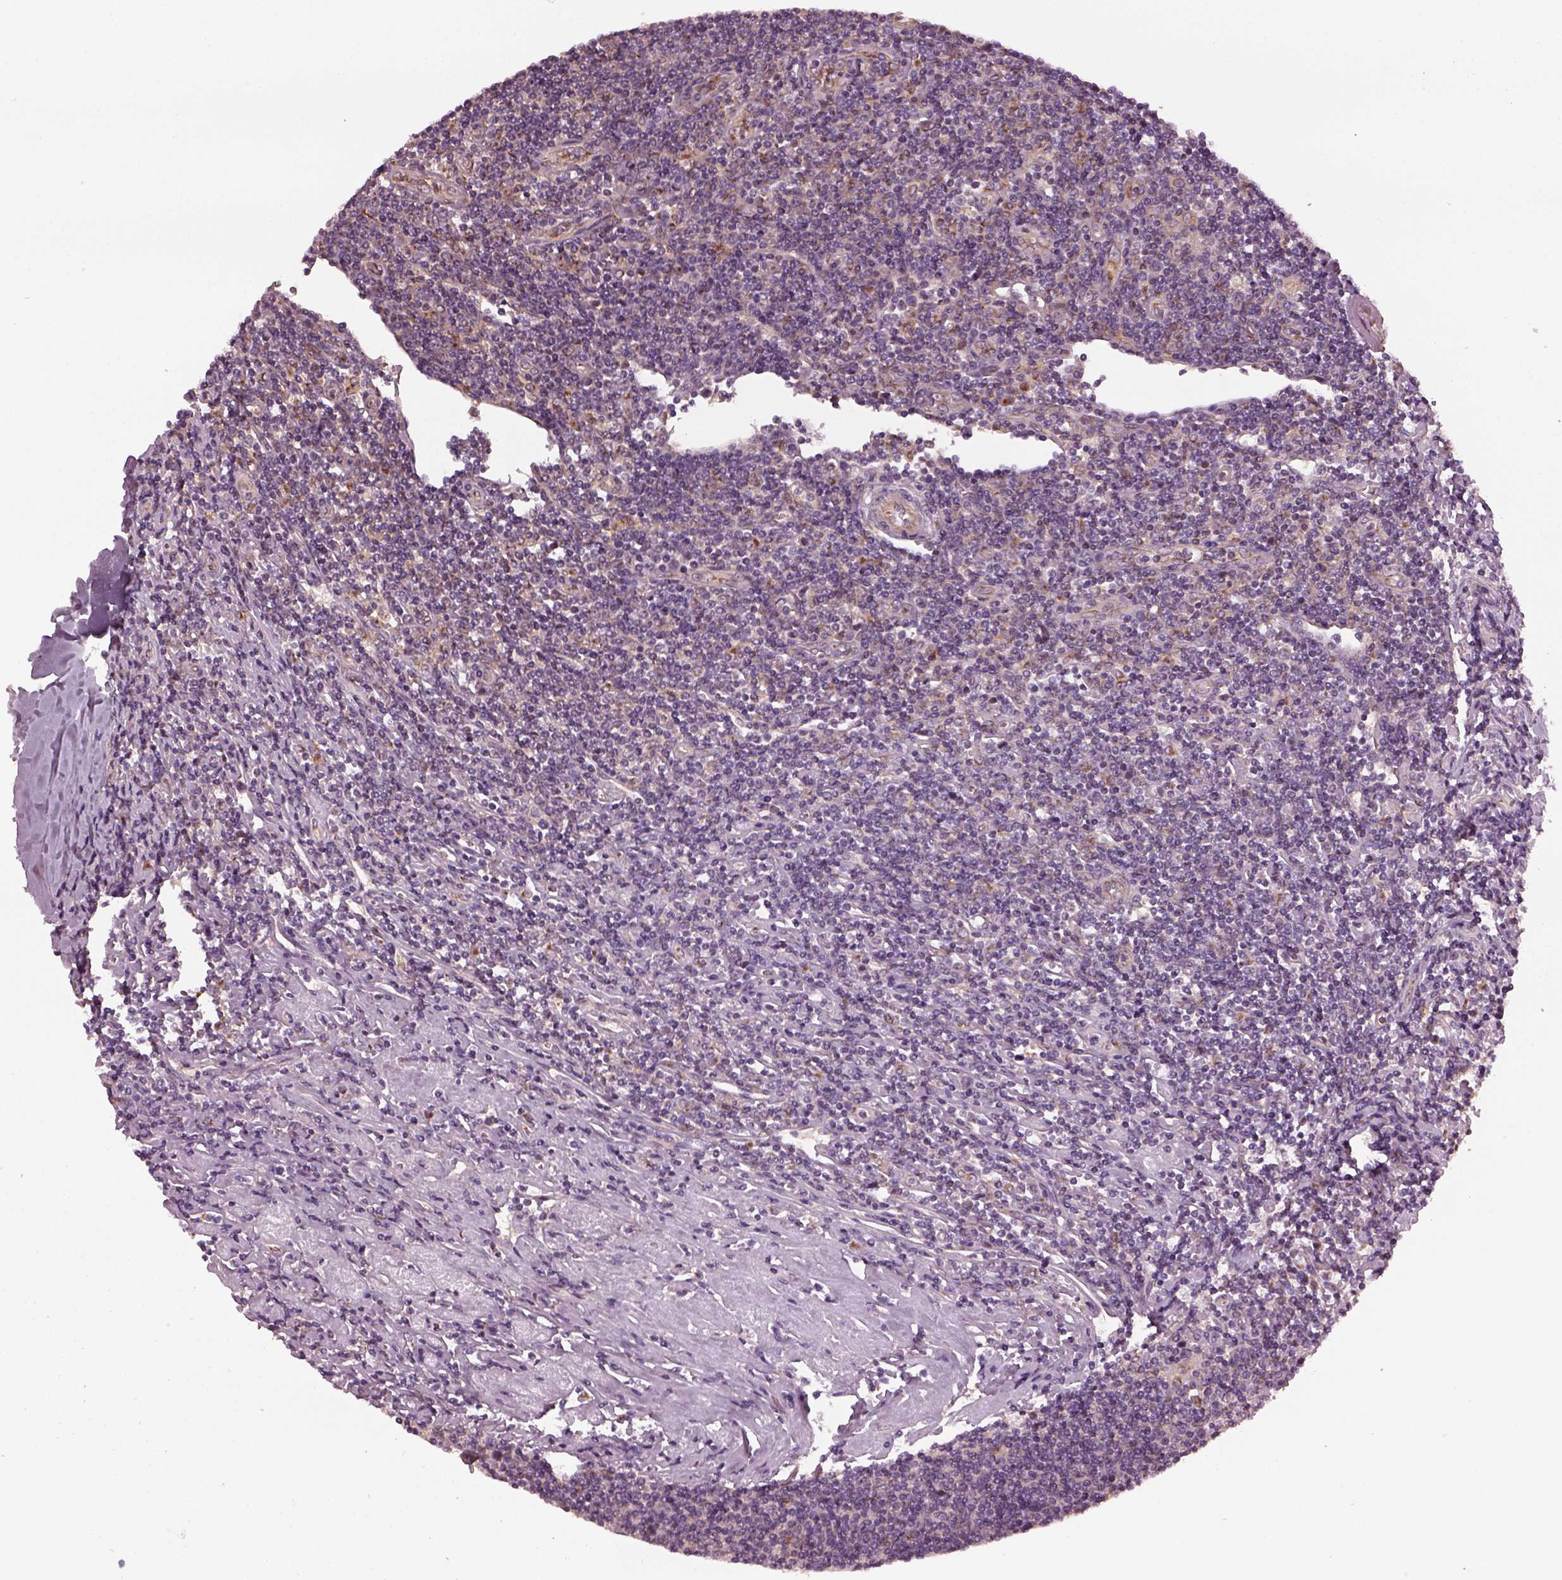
{"staining": {"intensity": "moderate", "quantity": "<25%", "location": "cytoplasmic/membranous"}, "tissue": "lymphoma", "cell_type": "Tumor cells", "image_type": "cancer", "snomed": [{"axis": "morphology", "description": "Hodgkin's disease, NOS"}, {"axis": "topography", "description": "Lymph node"}], "caption": "Moderate cytoplasmic/membranous staining for a protein is seen in about <25% of tumor cells of Hodgkin's disease using immunohistochemistry.", "gene": "RUFY3", "patient": {"sex": "male", "age": 40}}